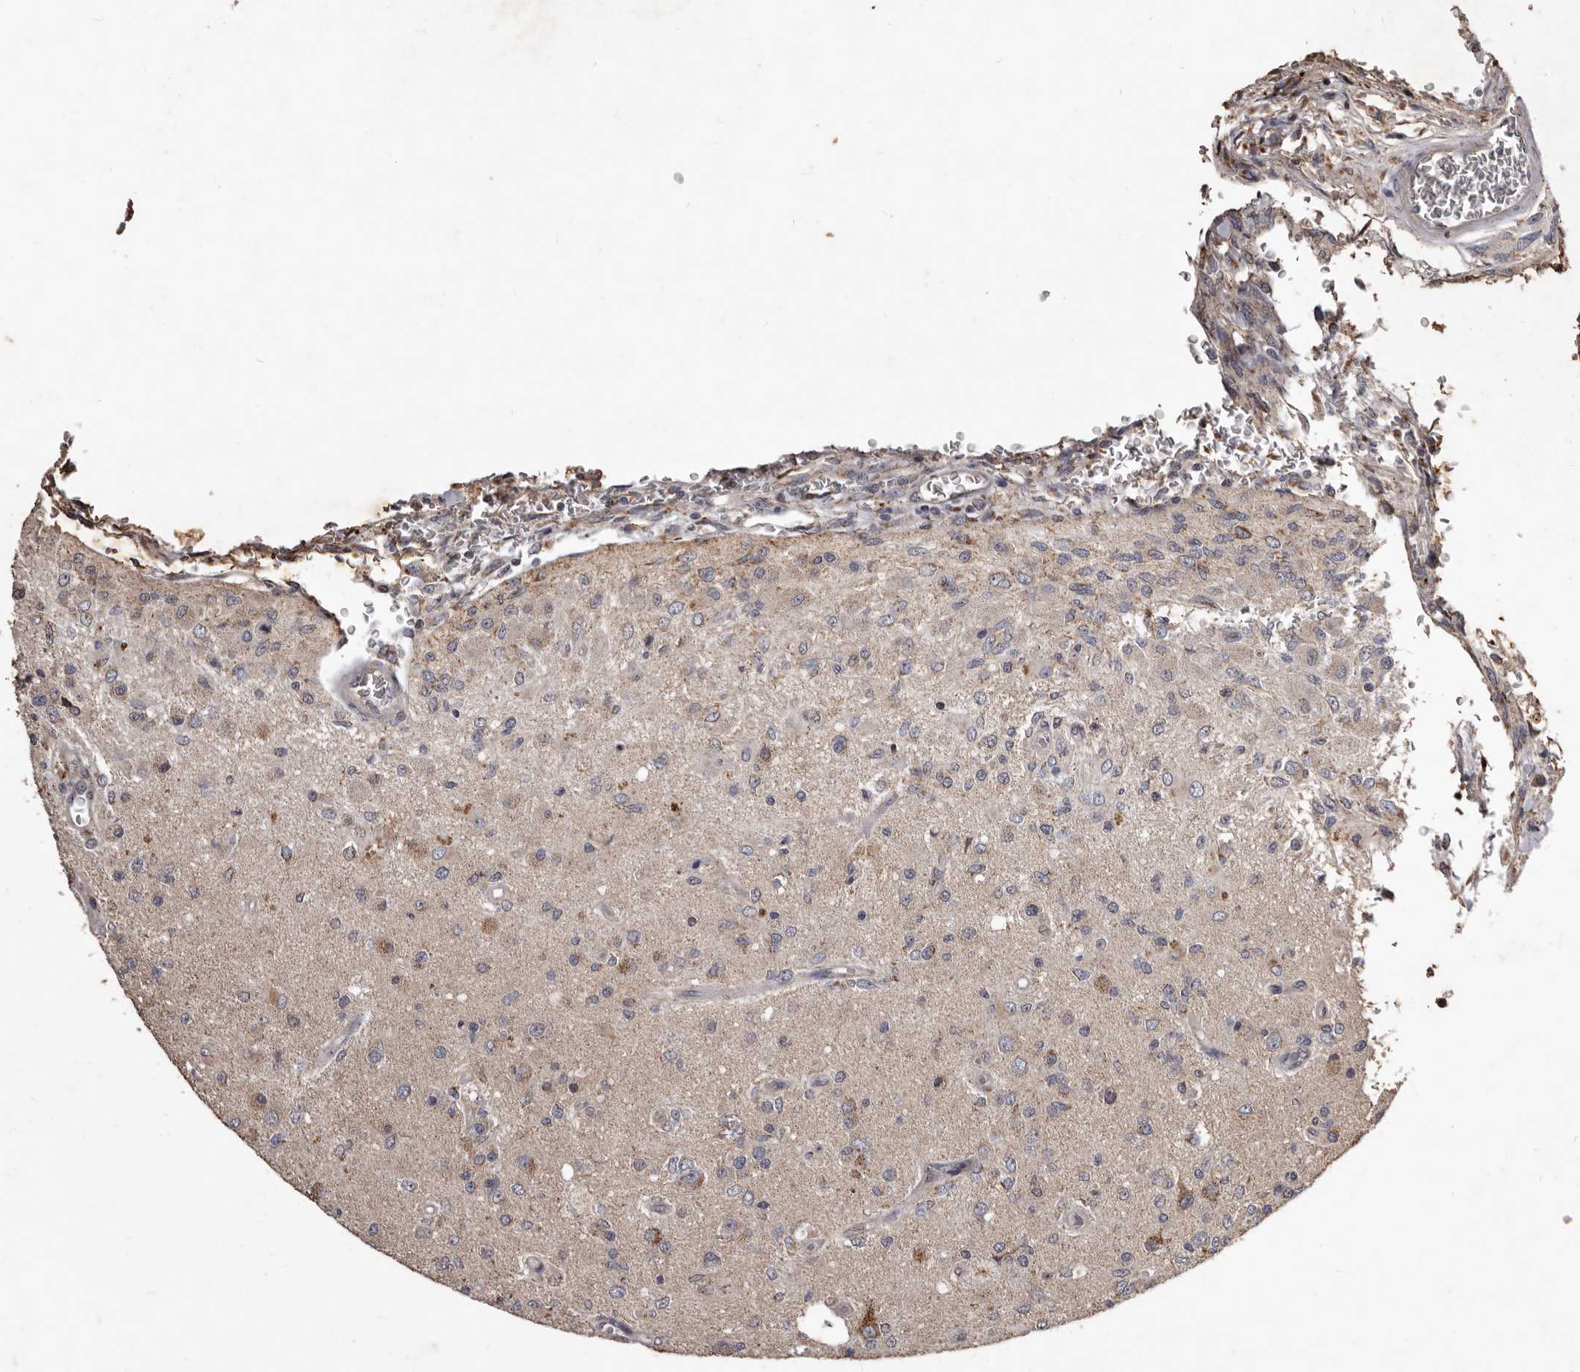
{"staining": {"intensity": "negative", "quantity": "none", "location": "none"}, "tissue": "glioma", "cell_type": "Tumor cells", "image_type": "cancer", "snomed": [{"axis": "morphology", "description": "Normal tissue, NOS"}, {"axis": "morphology", "description": "Glioma, malignant, High grade"}, {"axis": "topography", "description": "Cerebral cortex"}], "caption": "Protein analysis of glioma displays no significant positivity in tumor cells. The staining was performed using DAB to visualize the protein expression in brown, while the nuclei were stained in blue with hematoxylin (Magnification: 20x).", "gene": "CXCL14", "patient": {"sex": "male", "age": 77}}